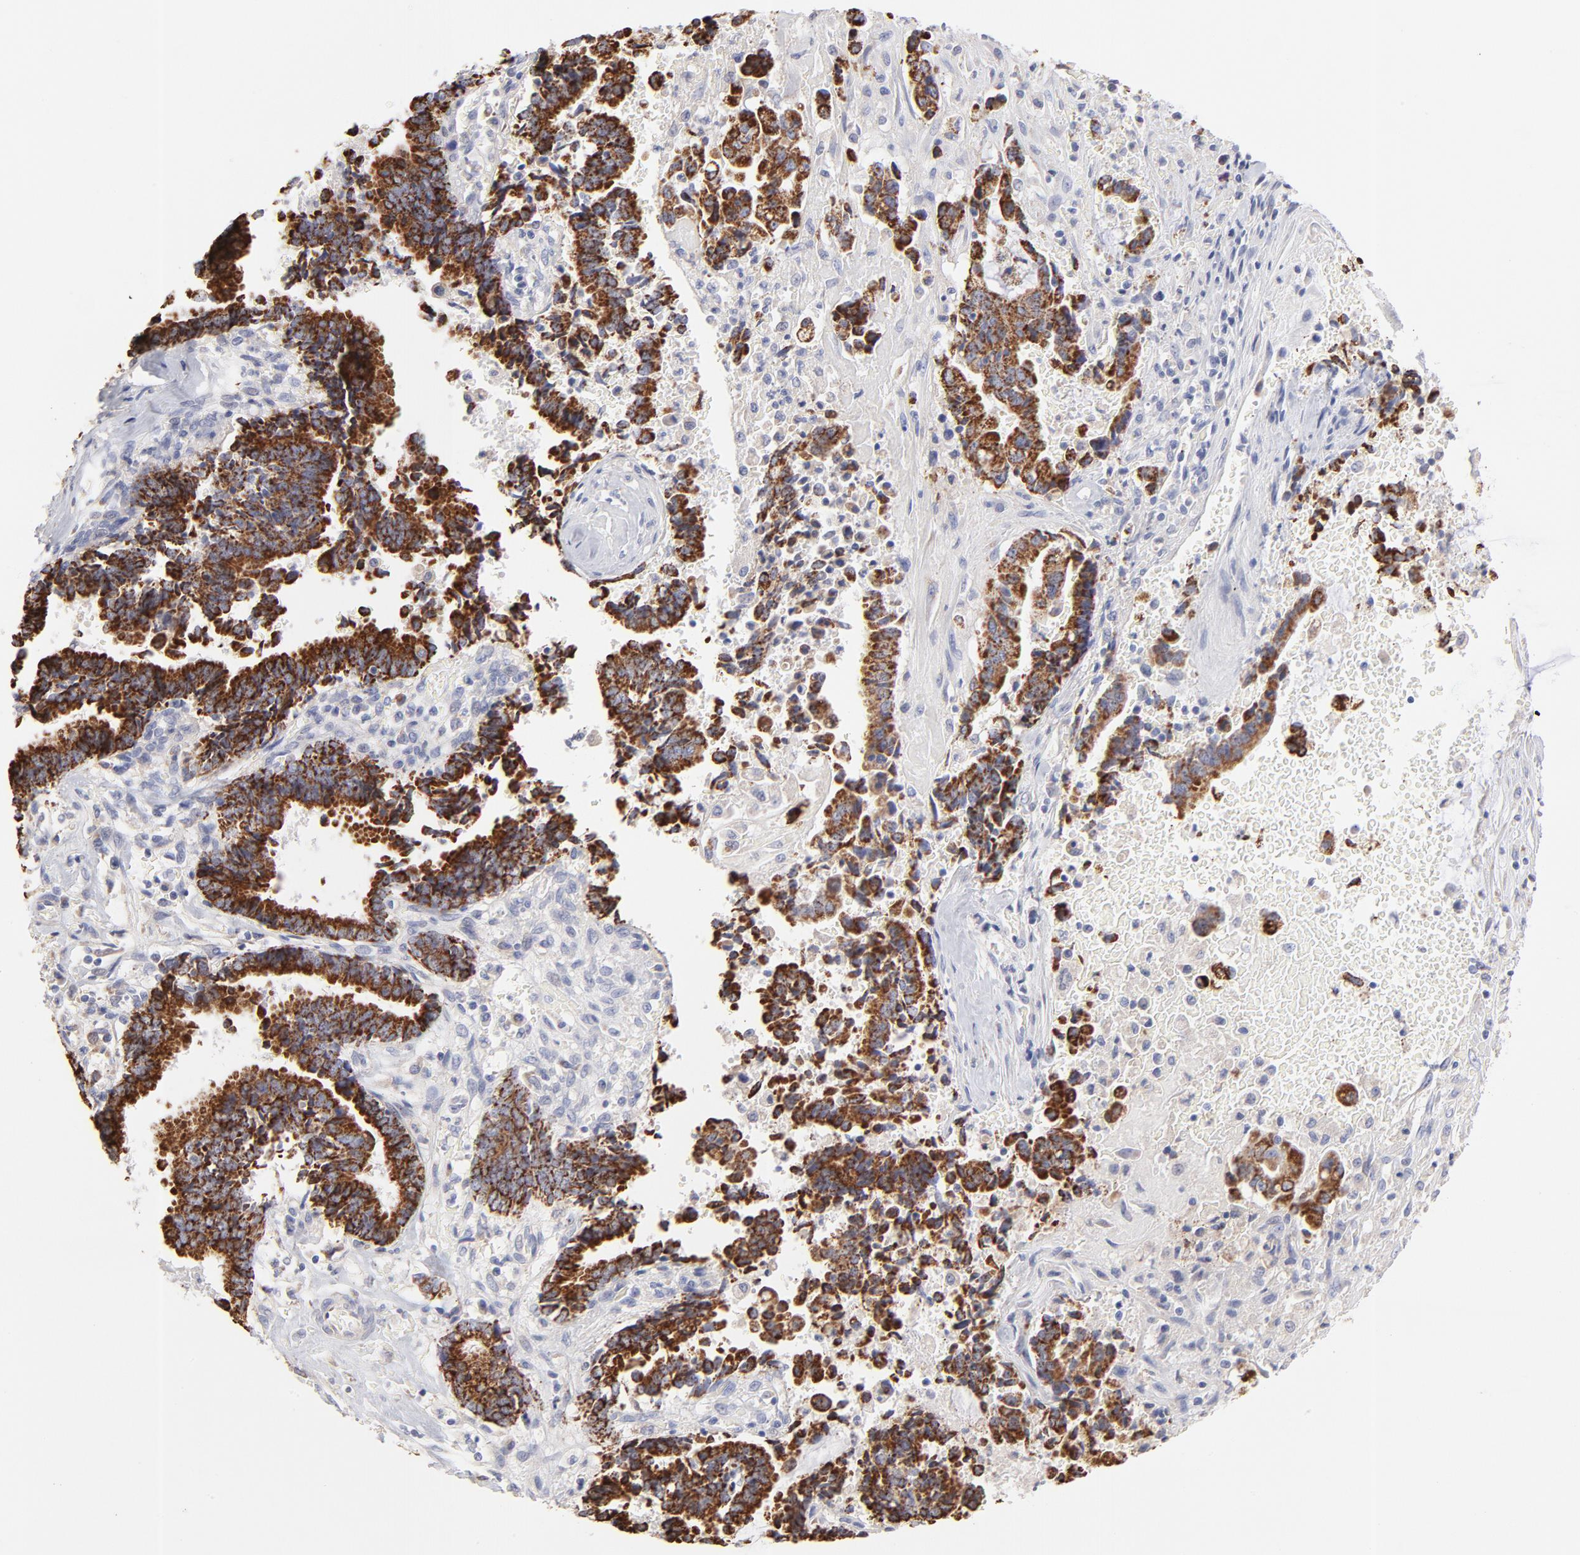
{"staining": {"intensity": "strong", "quantity": ">75%", "location": "cytoplasmic/membranous"}, "tissue": "liver cancer", "cell_type": "Tumor cells", "image_type": "cancer", "snomed": [{"axis": "morphology", "description": "Cholangiocarcinoma"}, {"axis": "topography", "description": "Liver"}], "caption": "Liver cancer stained with a brown dye reveals strong cytoplasmic/membranous positive positivity in about >75% of tumor cells.", "gene": "TST", "patient": {"sex": "male", "age": 57}}